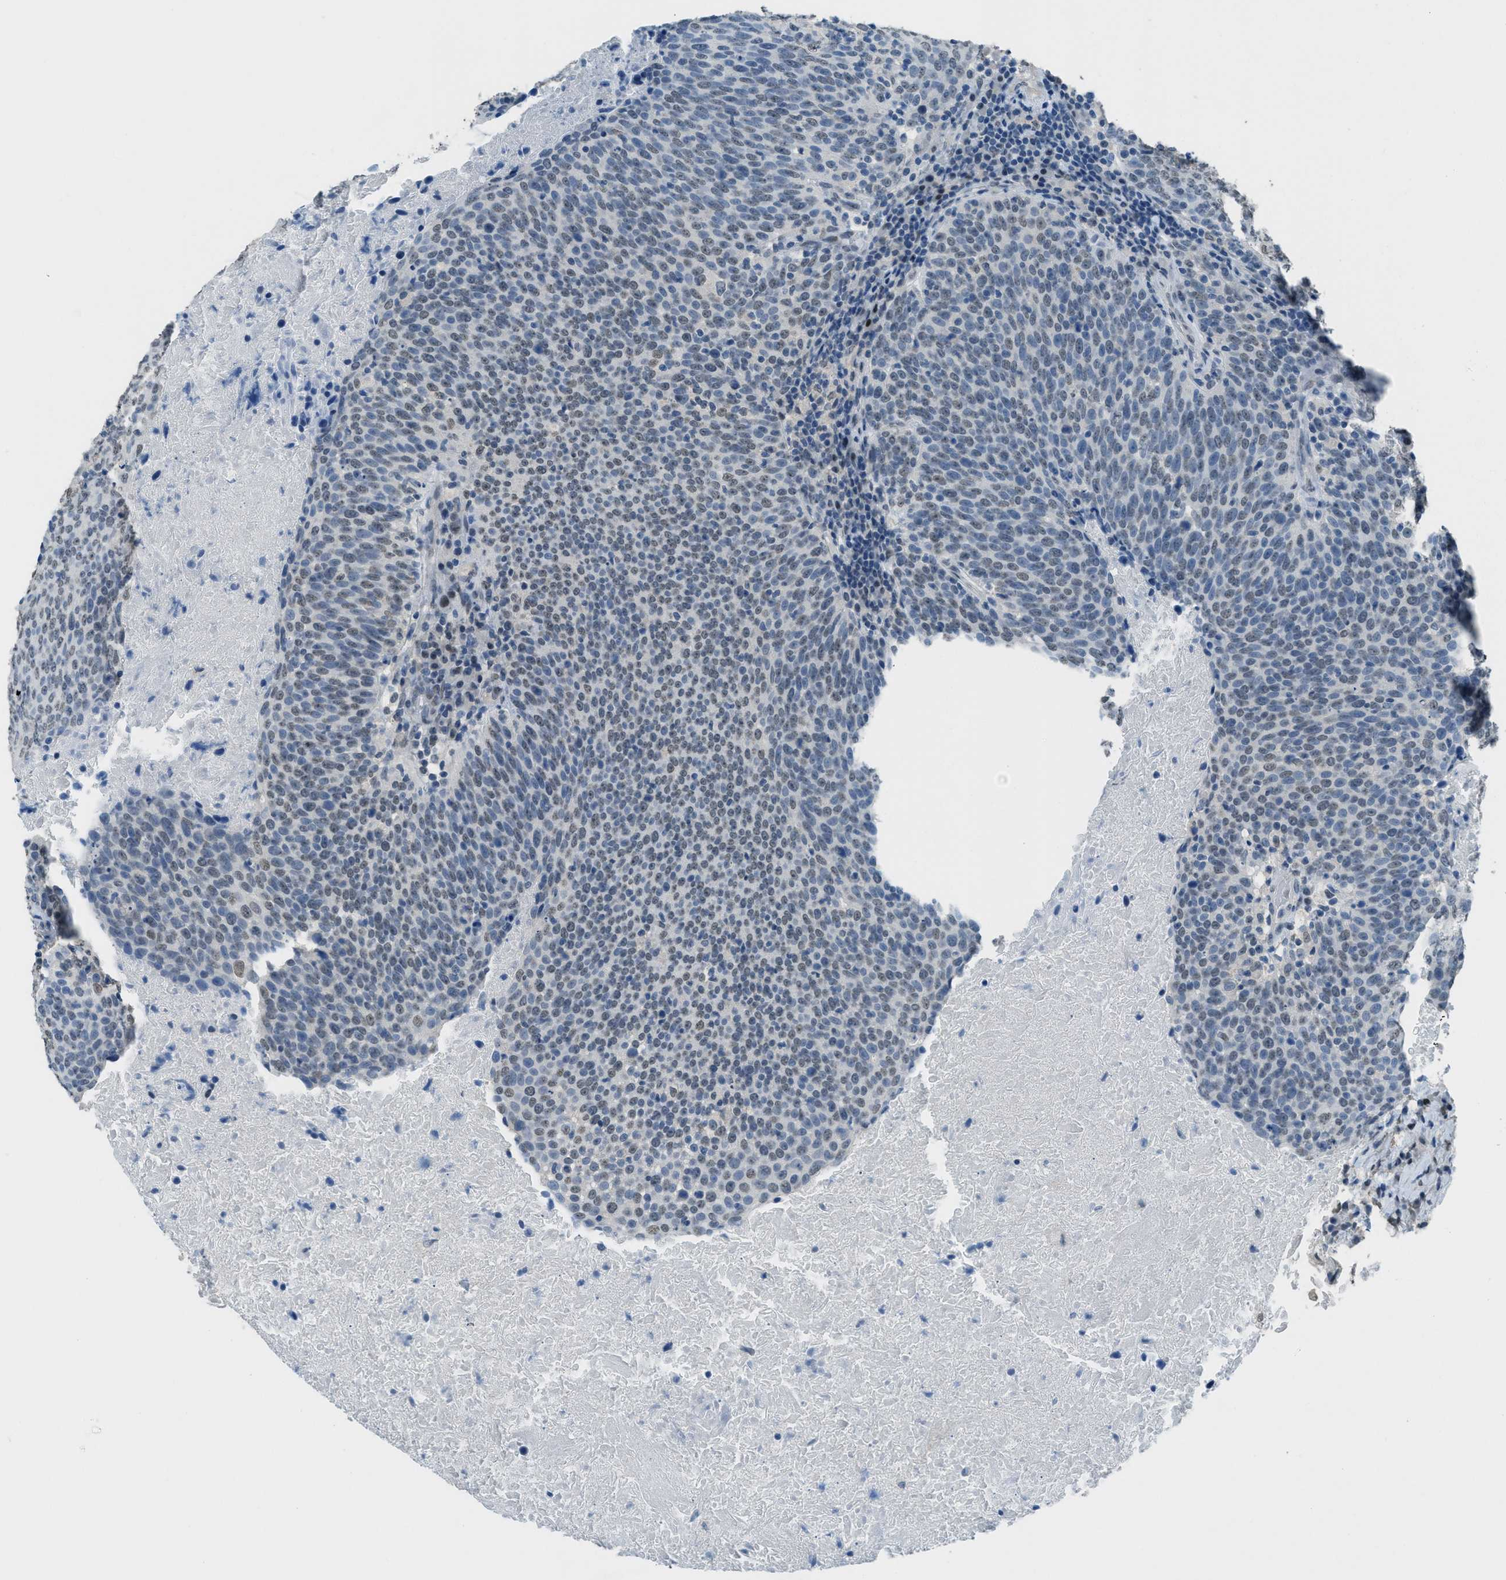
{"staining": {"intensity": "weak", "quantity": "25%-75%", "location": "nuclear"}, "tissue": "head and neck cancer", "cell_type": "Tumor cells", "image_type": "cancer", "snomed": [{"axis": "morphology", "description": "Squamous cell carcinoma, NOS"}, {"axis": "morphology", "description": "Squamous cell carcinoma, metastatic, NOS"}, {"axis": "topography", "description": "Lymph node"}, {"axis": "topography", "description": "Head-Neck"}], "caption": "A low amount of weak nuclear expression is seen in about 25%-75% of tumor cells in head and neck cancer tissue.", "gene": "TTC13", "patient": {"sex": "male", "age": 62}}